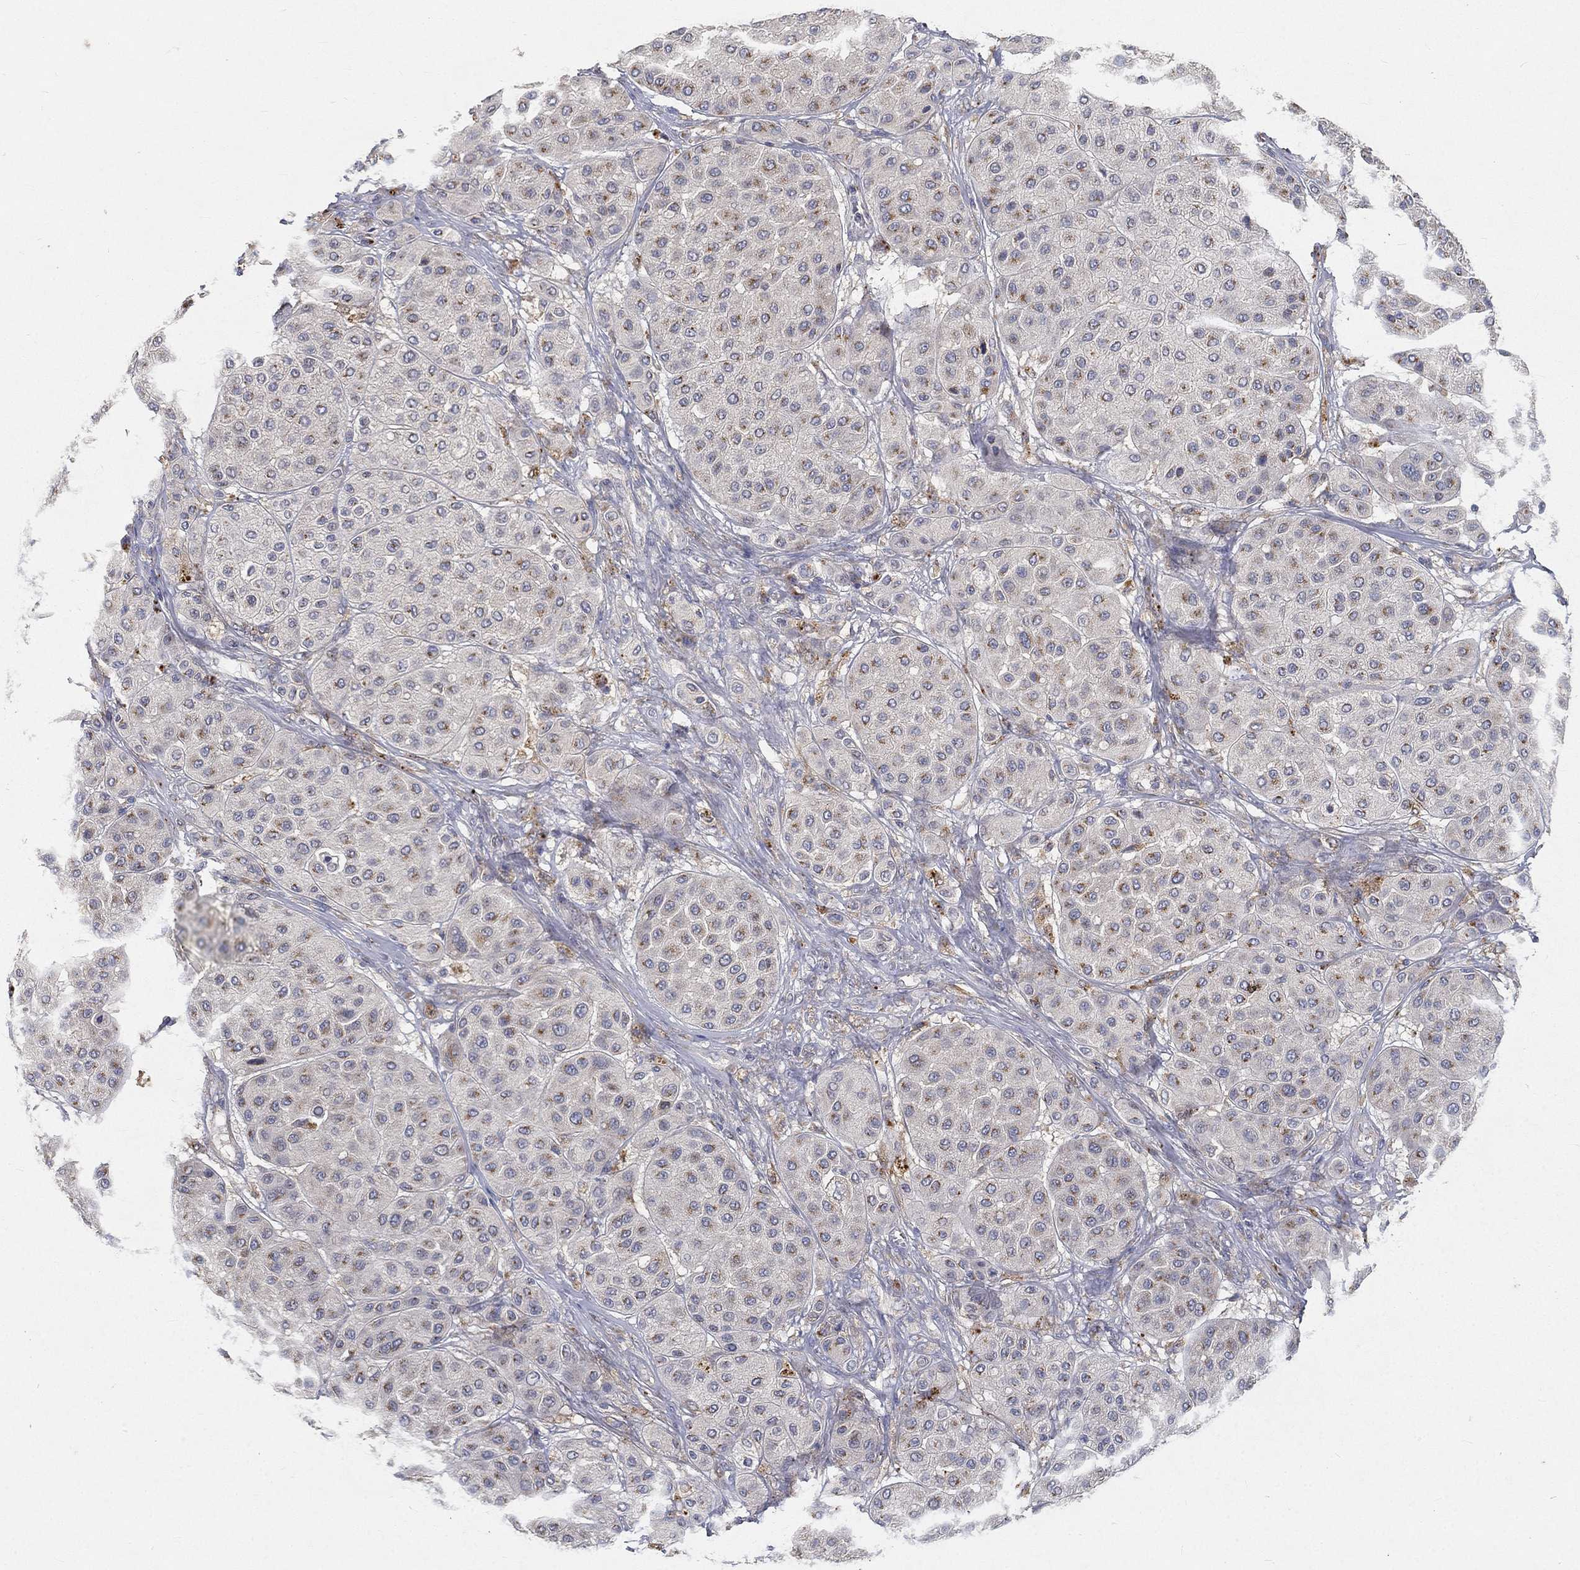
{"staining": {"intensity": "moderate", "quantity": "<25%", "location": "cytoplasmic/membranous"}, "tissue": "melanoma", "cell_type": "Tumor cells", "image_type": "cancer", "snomed": [{"axis": "morphology", "description": "Malignant melanoma, Metastatic site"}, {"axis": "topography", "description": "Smooth muscle"}], "caption": "IHC of human melanoma reveals low levels of moderate cytoplasmic/membranous expression in approximately <25% of tumor cells. (DAB = brown stain, brightfield microscopy at high magnification).", "gene": "CTSL", "patient": {"sex": "male", "age": 41}}